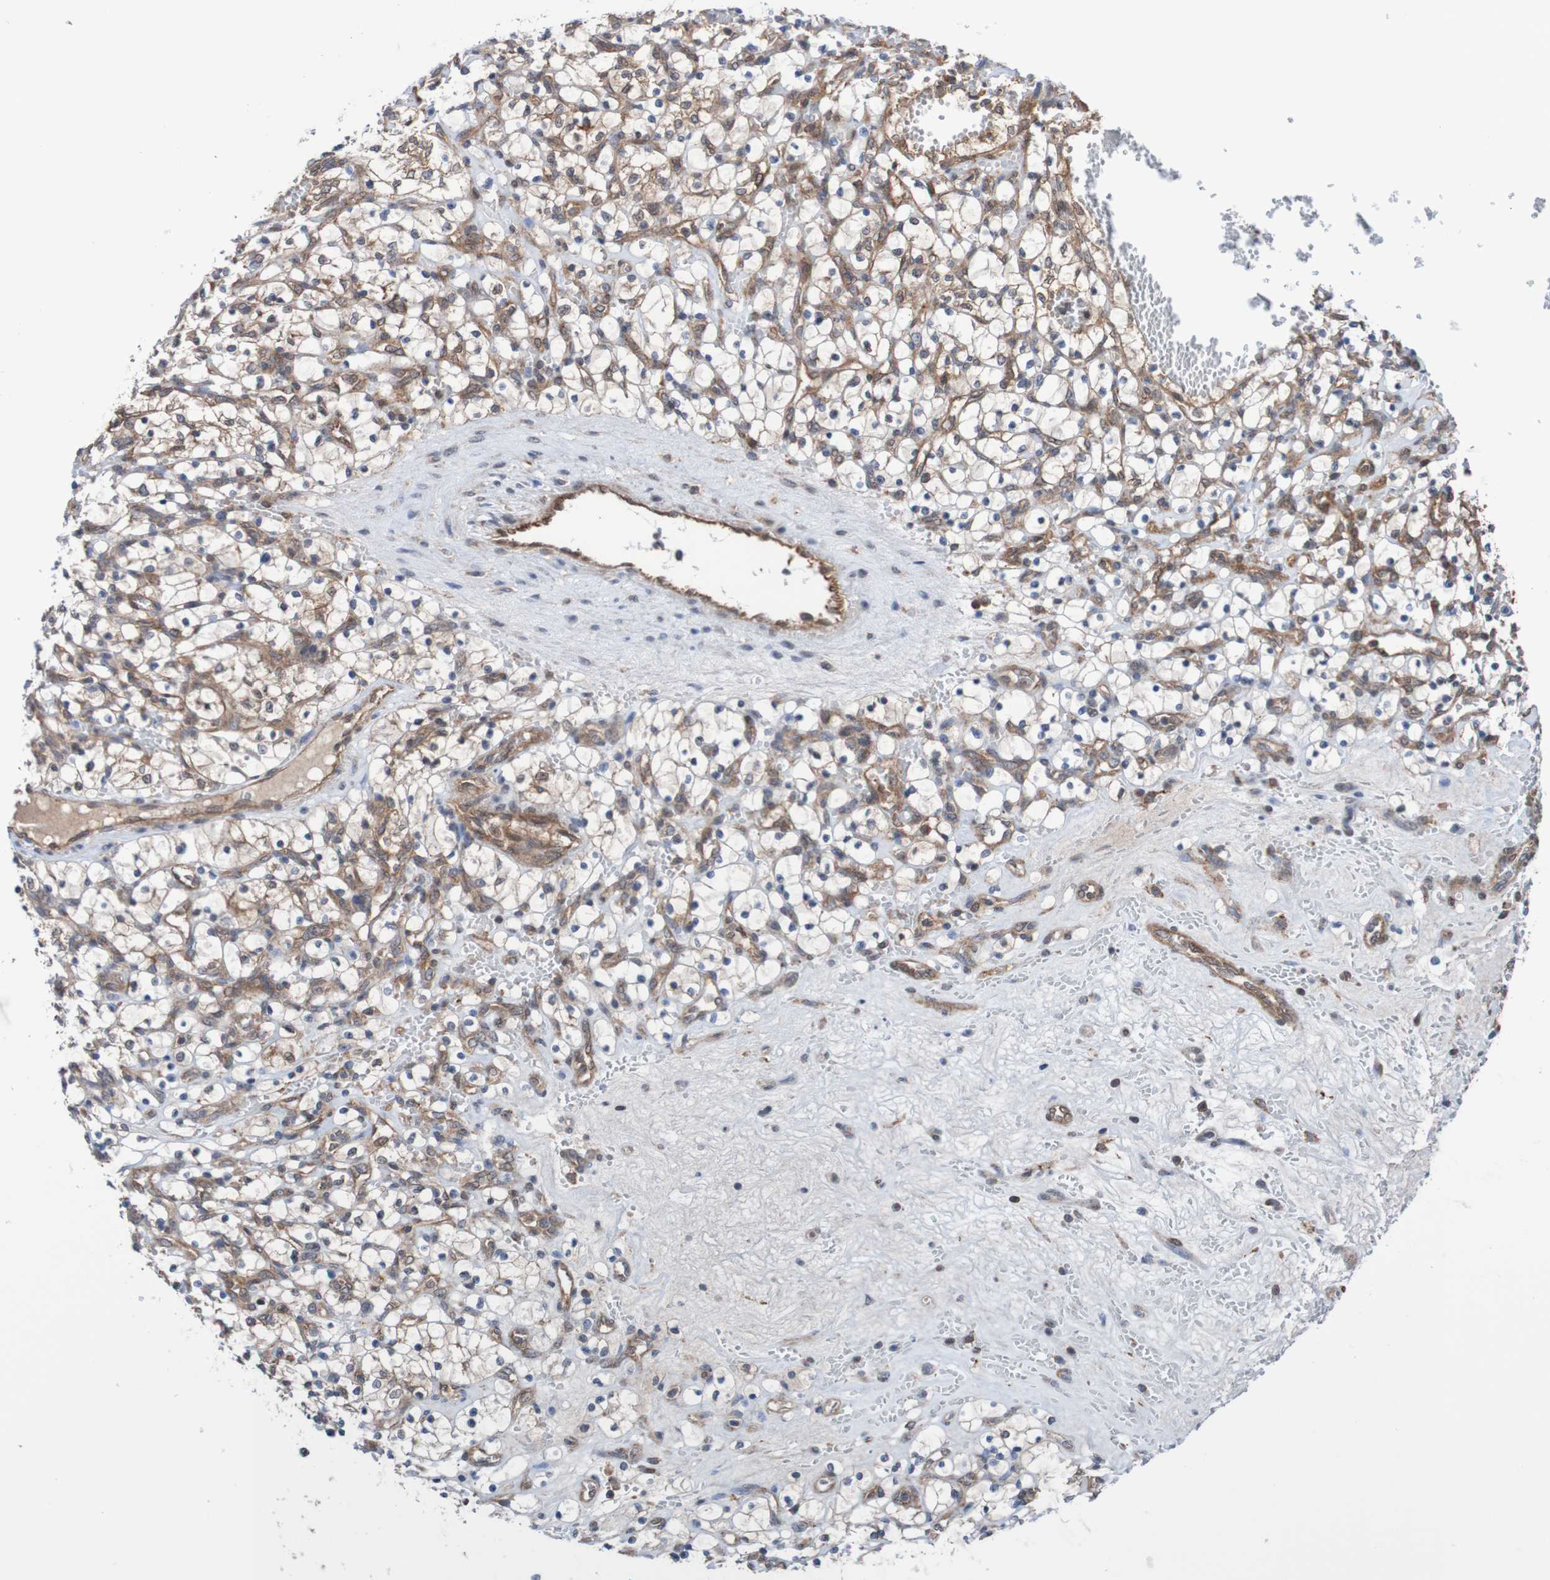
{"staining": {"intensity": "negative", "quantity": "none", "location": "none"}, "tissue": "renal cancer", "cell_type": "Tumor cells", "image_type": "cancer", "snomed": [{"axis": "morphology", "description": "Adenocarcinoma, NOS"}, {"axis": "topography", "description": "Kidney"}], "caption": "A high-resolution image shows immunohistochemistry (IHC) staining of renal adenocarcinoma, which displays no significant expression in tumor cells. (Brightfield microscopy of DAB (3,3'-diaminobenzidine) immunohistochemistry (IHC) at high magnification).", "gene": "RIGI", "patient": {"sex": "female", "age": 69}}